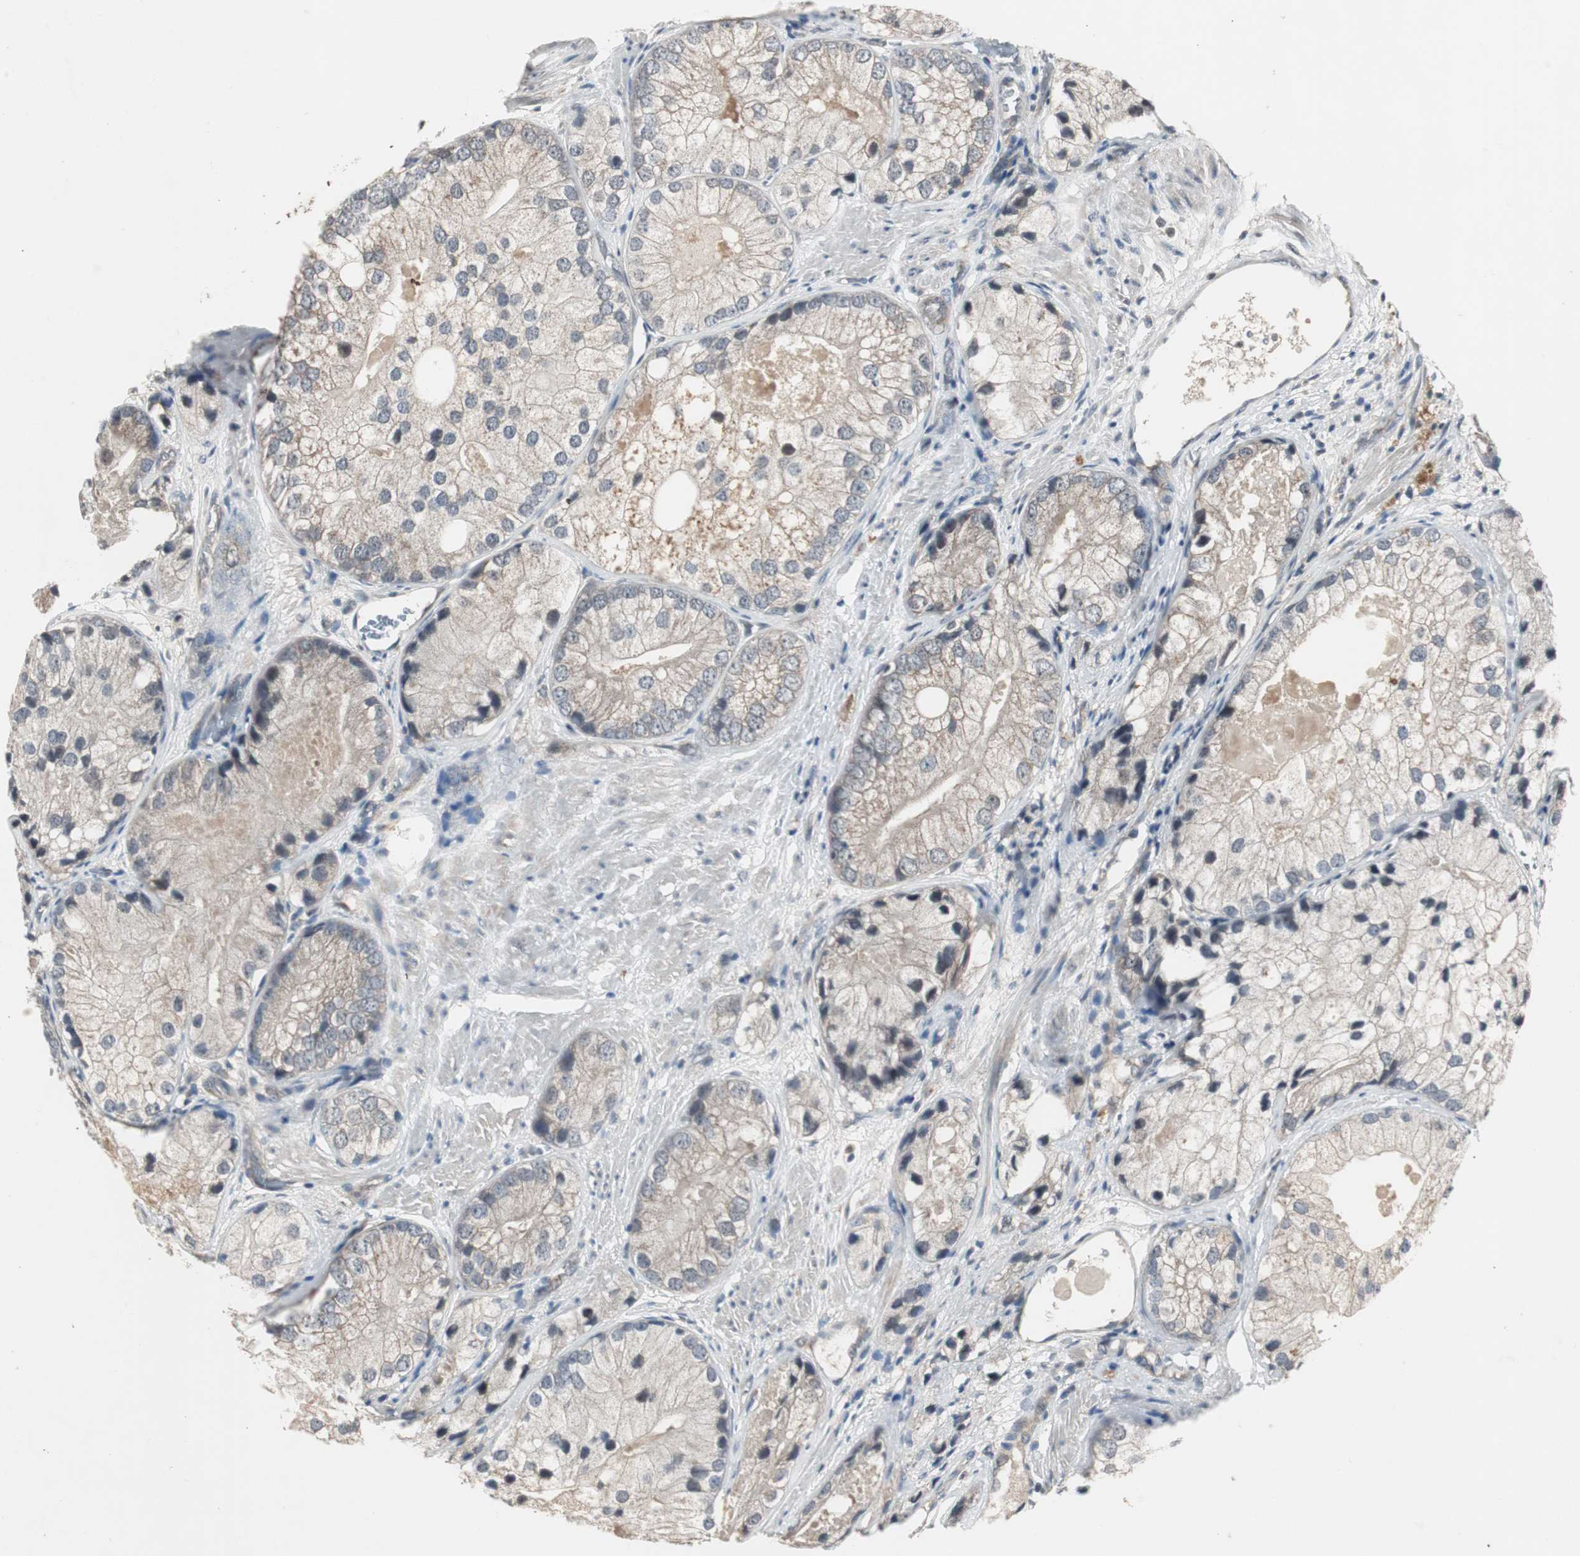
{"staining": {"intensity": "weak", "quantity": ">75%", "location": "cytoplasmic/membranous"}, "tissue": "prostate cancer", "cell_type": "Tumor cells", "image_type": "cancer", "snomed": [{"axis": "morphology", "description": "Adenocarcinoma, Low grade"}, {"axis": "topography", "description": "Prostate"}], "caption": "IHC staining of prostate low-grade adenocarcinoma, which displays low levels of weak cytoplasmic/membranous staining in about >75% of tumor cells indicating weak cytoplasmic/membranous protein staining. The staining was performed using DAB (brown) for protein detection and nuclei were counterstained in hematoxylin (blue).", "gene": "ZMPSTE24", "patient": {"sex": "male", "age": 69}}